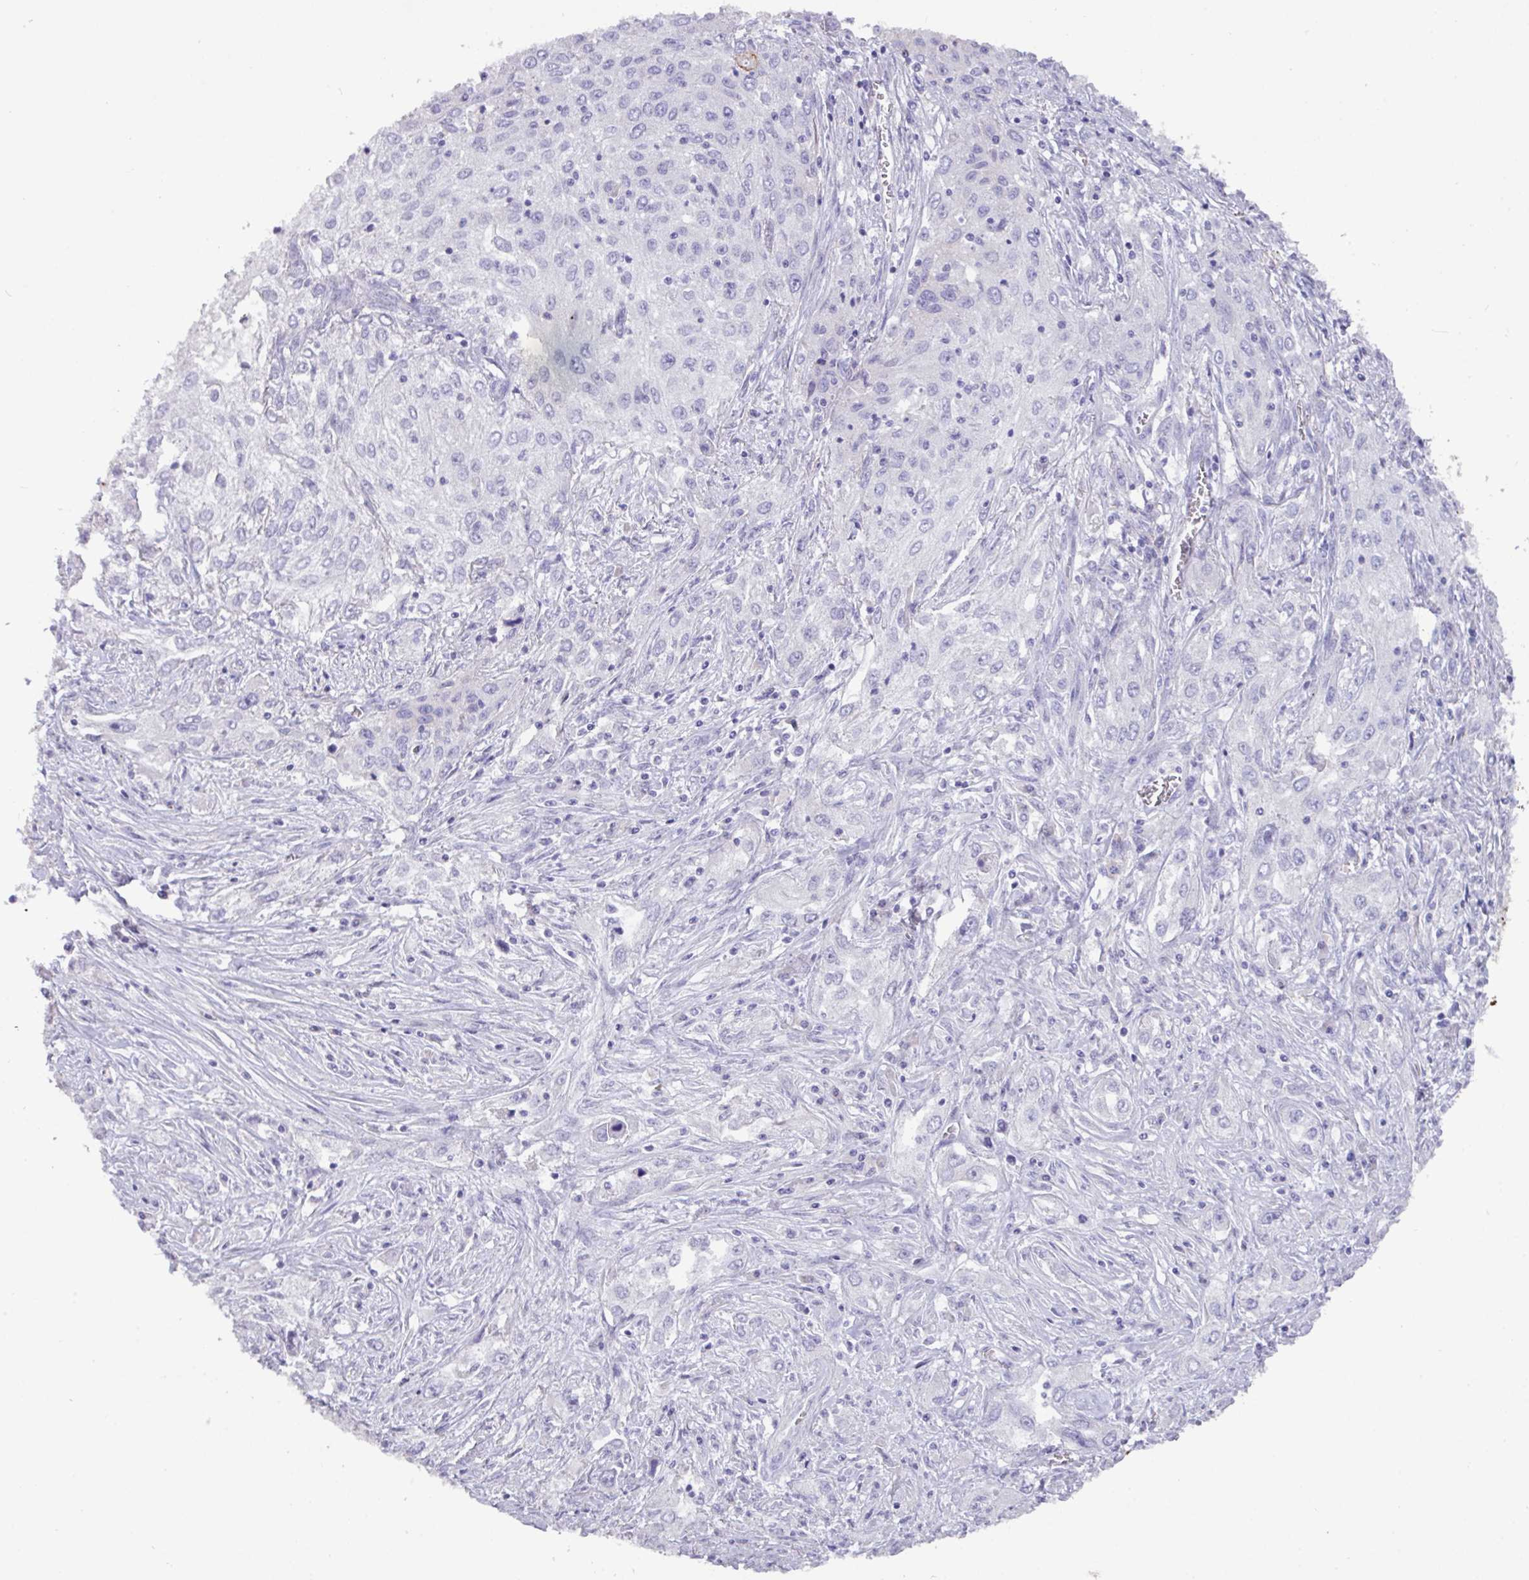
{"staining": {"intensity": "moderate", "quantity": "<25%", "location": "cytoplasmic/membranous"}, "tissue": "lung cancer", "cell_type": "Tumor cells", "image_type": "cancer", "snomed": [{"axis": "morphology", "description": "Squamous cell carcinoma, NOS"}, {"axis": "topography", "description": "Lung"}], "caption": "This is a histology image of IHC staining of squamous cell carcinoma (lung), which shows moderate positivity in the cytoplasmic/membranous of tumor cells.", "gene": "EPCAM", "patient": {"sex": "female", "age": 69}}